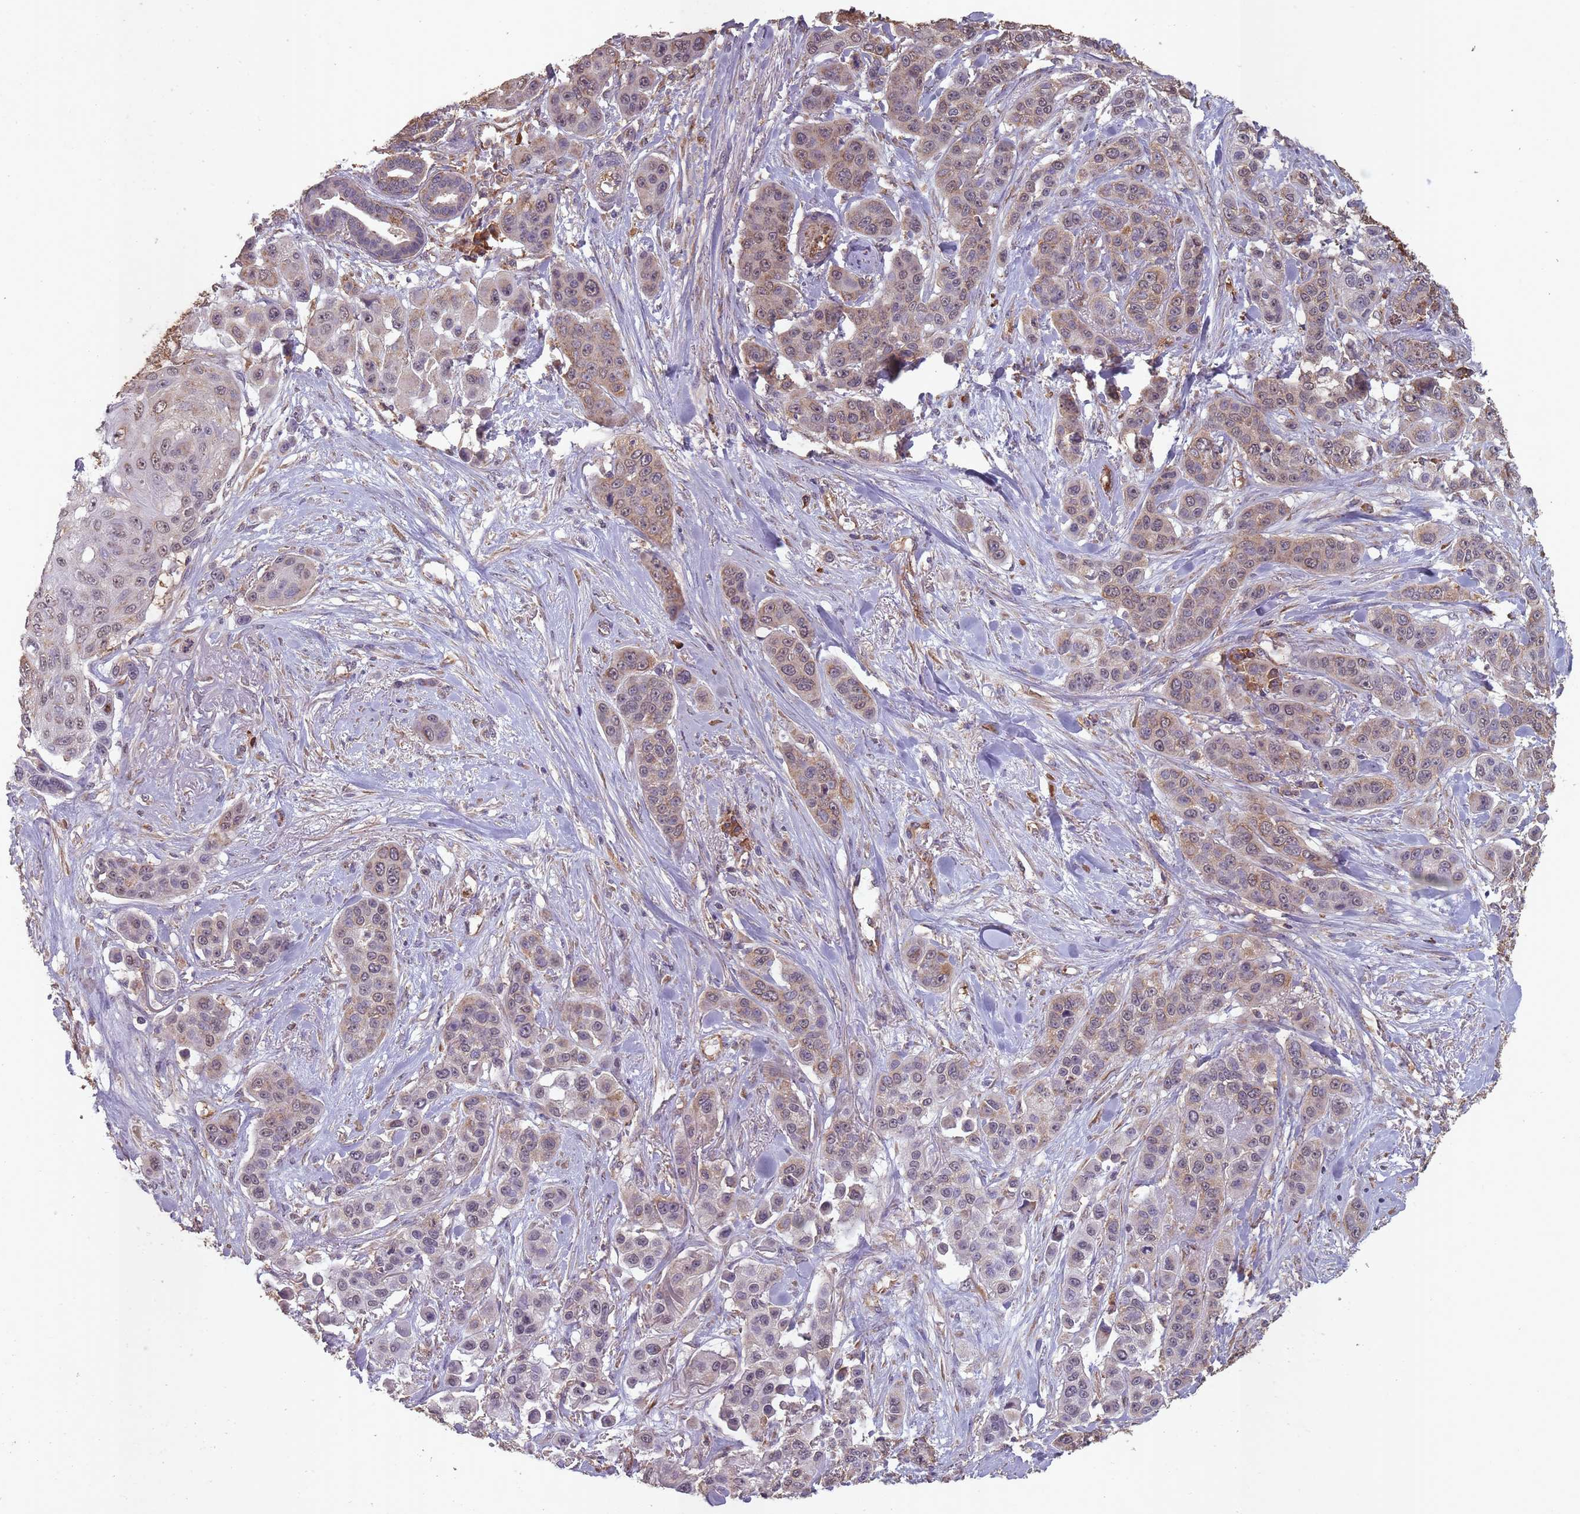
{"staining": {"intensity": "weak", "quantity": ">75%", "location": "cytoplasmic/membranous"}, "tissue": "skin cancer", "cell_type": "Tumor cells", "image_type": "cancer", "snomed": [{"axis": "morphology", "description": "Squamous cell carcinoma, NOS"}, {"axis": "topography", "description": "Skin"}], "caption": "Weak cytoplasmic/membranous protein expression is identified in approximately >75% of tumor cells in skin squamous cell carcinoma. (DAB IHC with brightfield microscopy, high magnification).", "gene": "SANBR", "patient": {"sex": "male", "age": 67}}